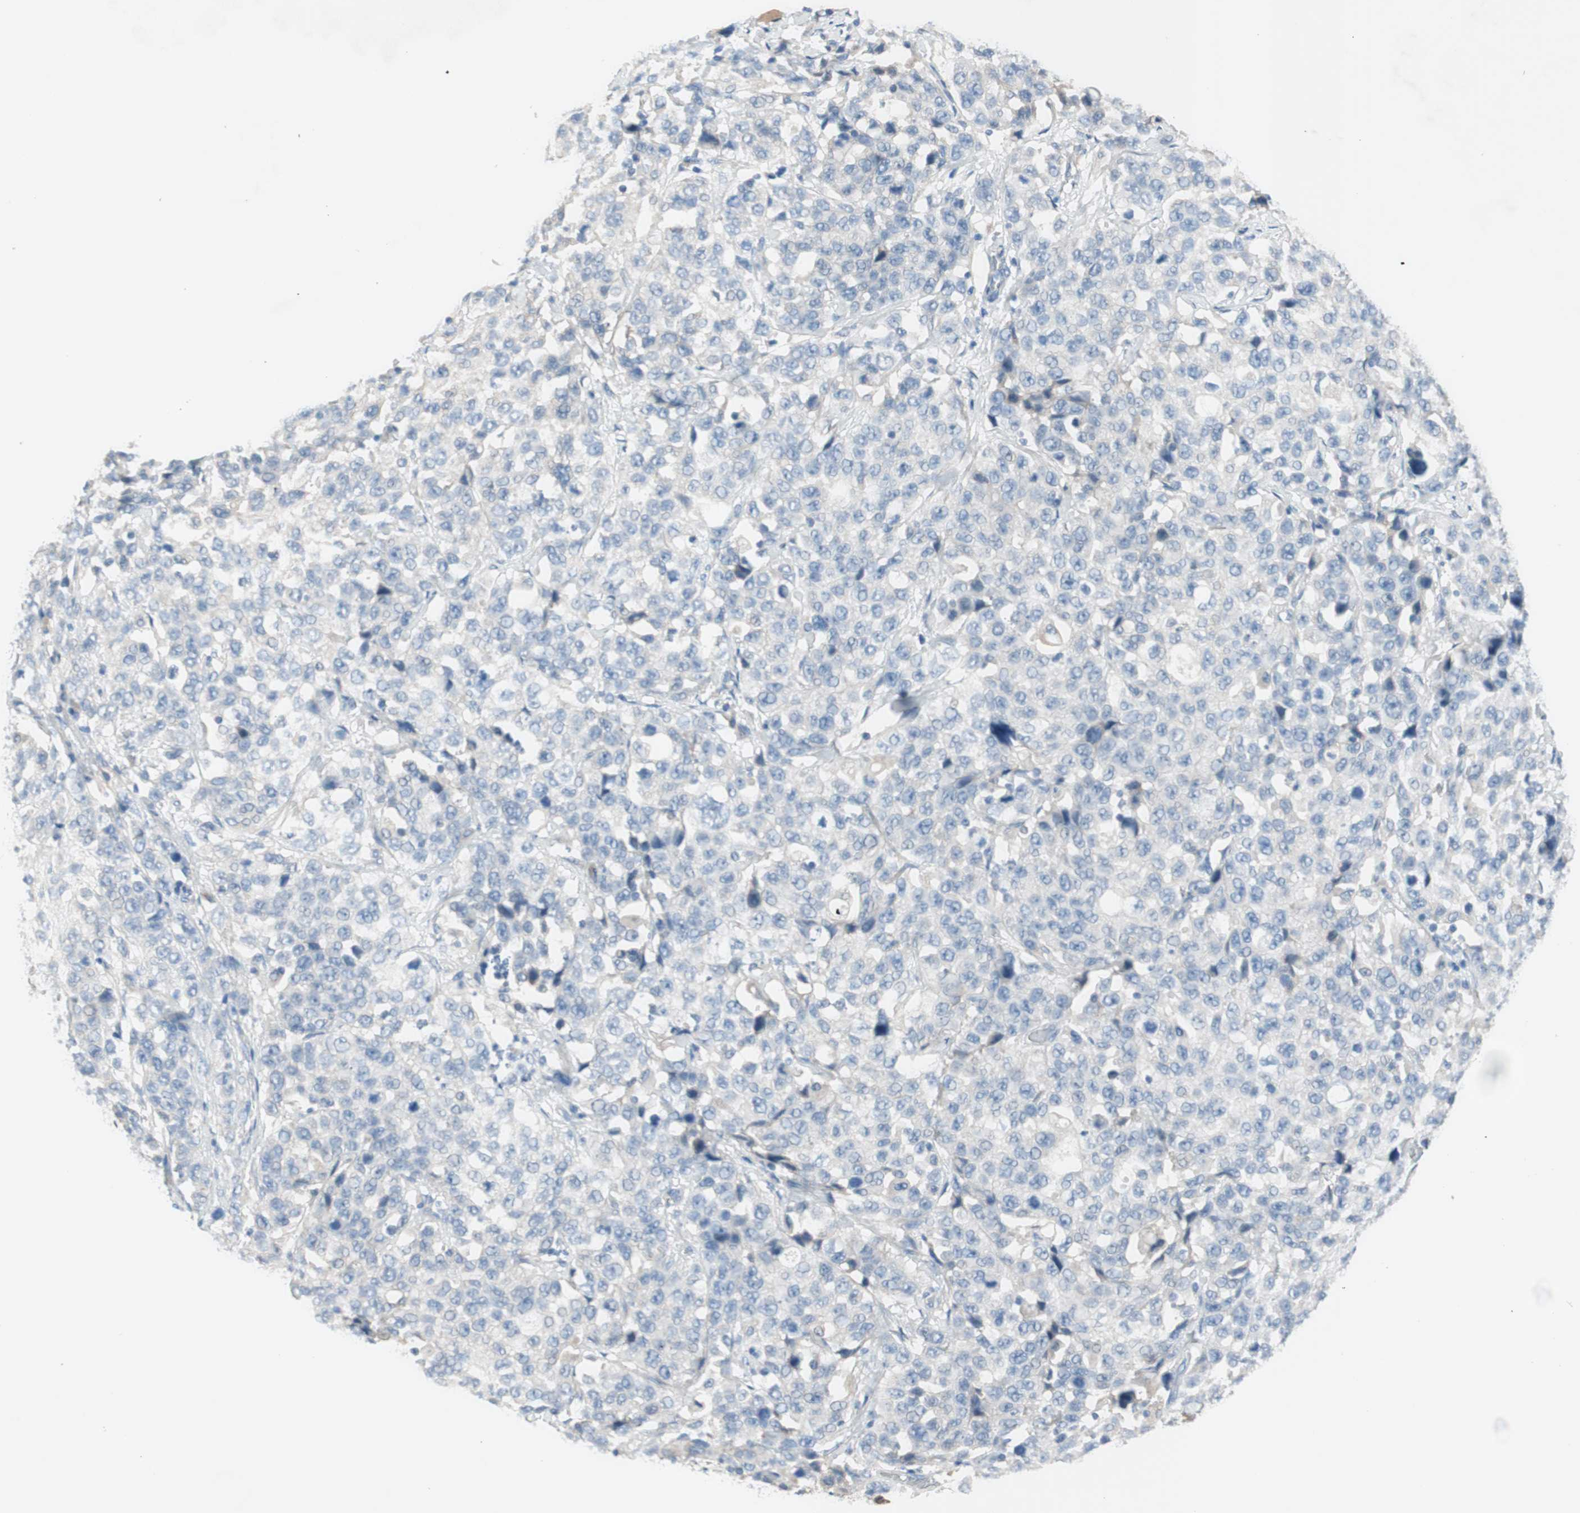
{"staining": {"intensity": "negative", "quantity": "none", "location": "none"}, "tissue": "stomach cancer", "cell_type": "Tumor cells", "image_type": "cancer", "snomed": [{"axis": "morphology", "description": "Normal tissue, NOS"}, {"axis": "morphology", "description": "Adenocarcinoma, NOS"}, {"axis": "topography", "description": "Stomach"}], "caption": "The photomicrograph exhibits no staining of tumor cells in stomach adenocarcinoma. (DAB (3,3'-diaminobenzidine) IHC with hematoxylin counter stain).", "gene": "FDFT1", "patient": {"sex": "male", "age": 48}}